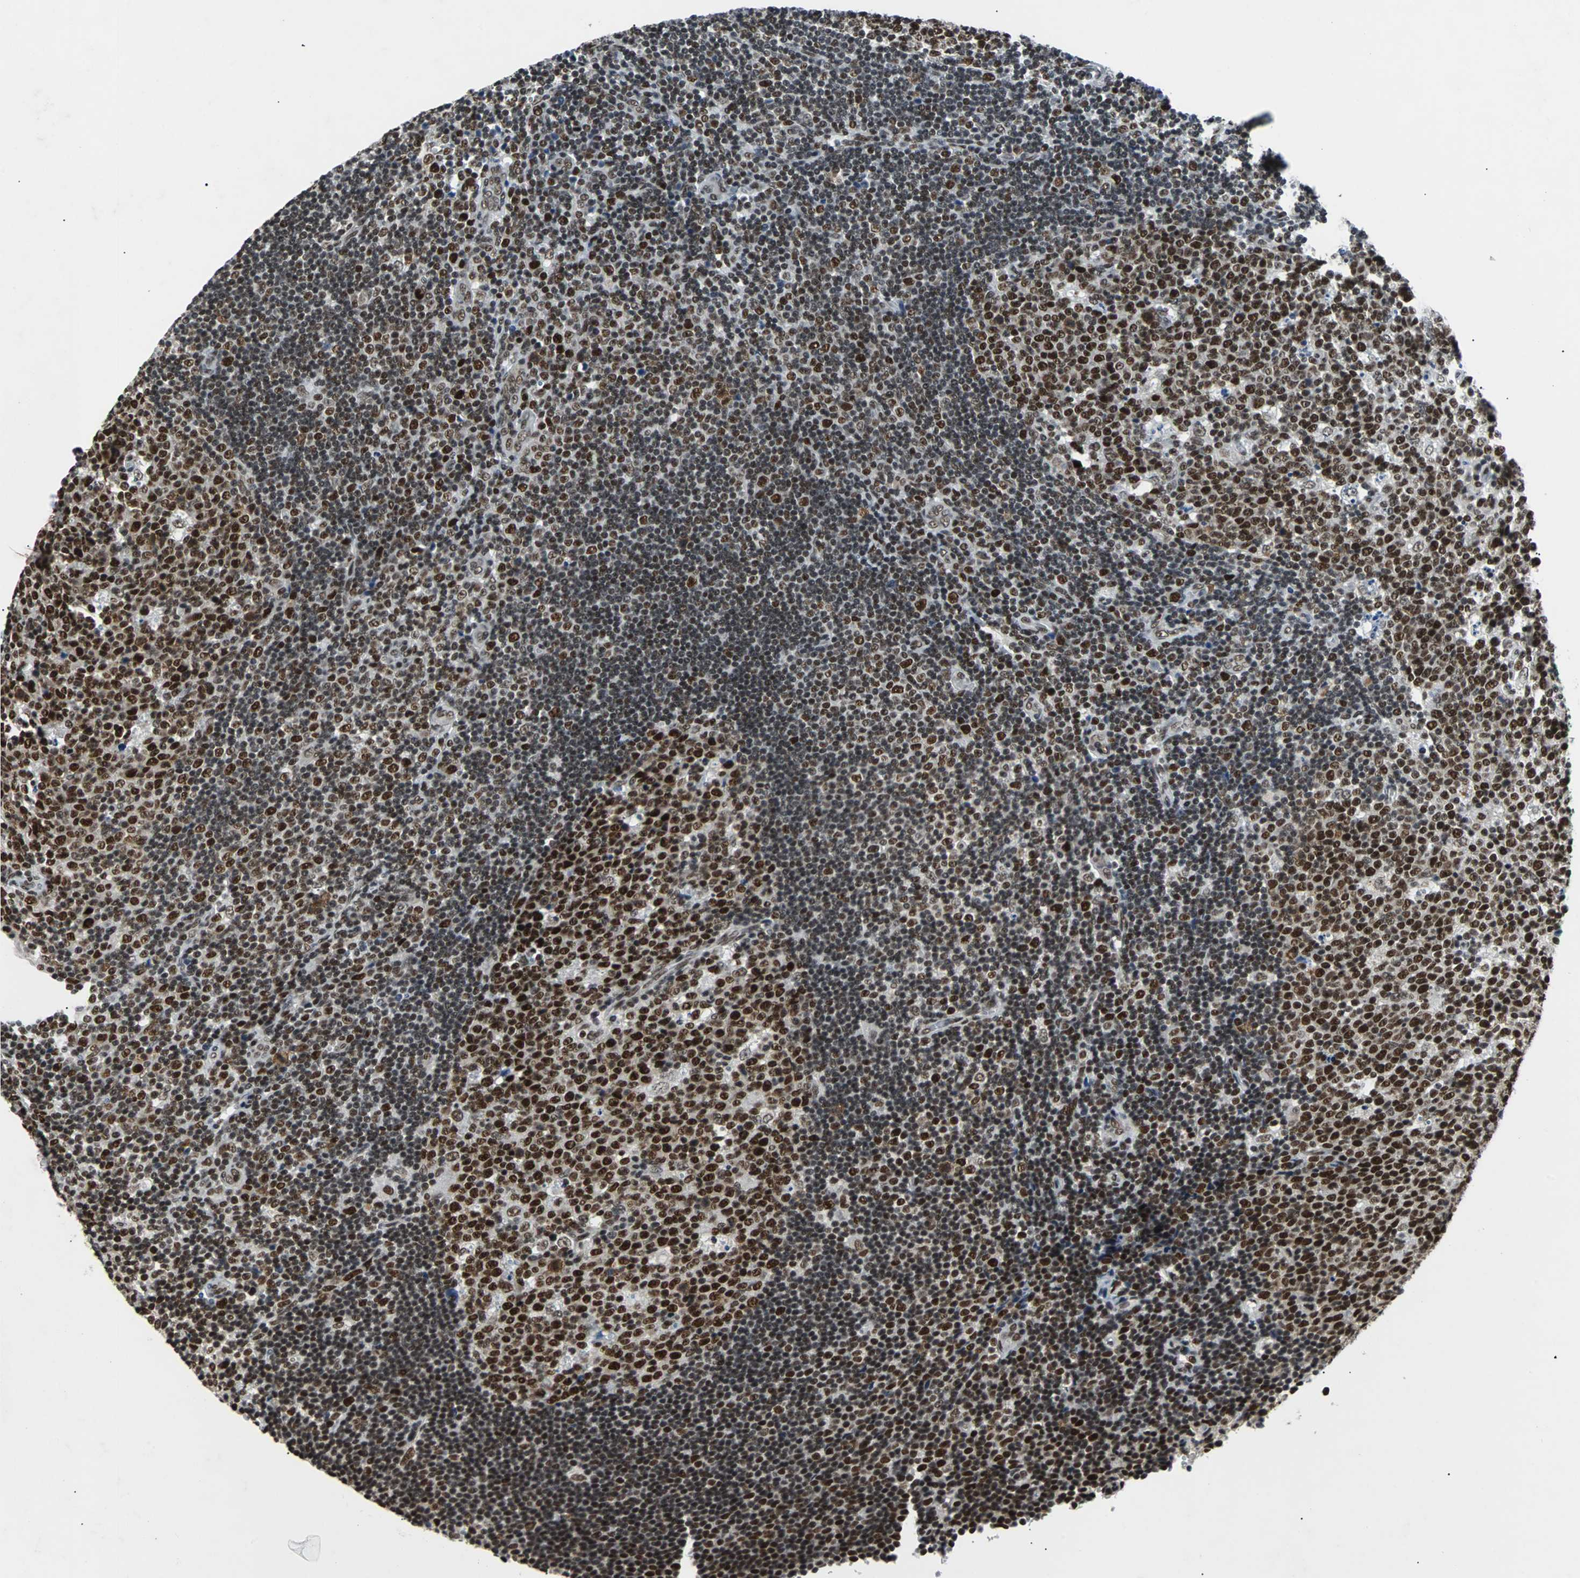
{"staining": {"intensity": "strong", "quantity": ">75%", "location": "nuclear"}, "tissue": "lymph node", "cell_type": "Germinal center cells", "image_type": "normal", "snomed": [{"axis": "morphology", "description": "Normal tissue, NOS"}, {"axis": "topography", "description": "Lymph node"}, {"axis": "topography", "description": "Salivary gland"}], "caption": "Germinal center cells demonstrate high levels of strong nuclear positivity in about >75% of cells in unremarkable human lymph node.", "gene": "GATAD2A", "patient": {"sex": "male", "age": 8}}